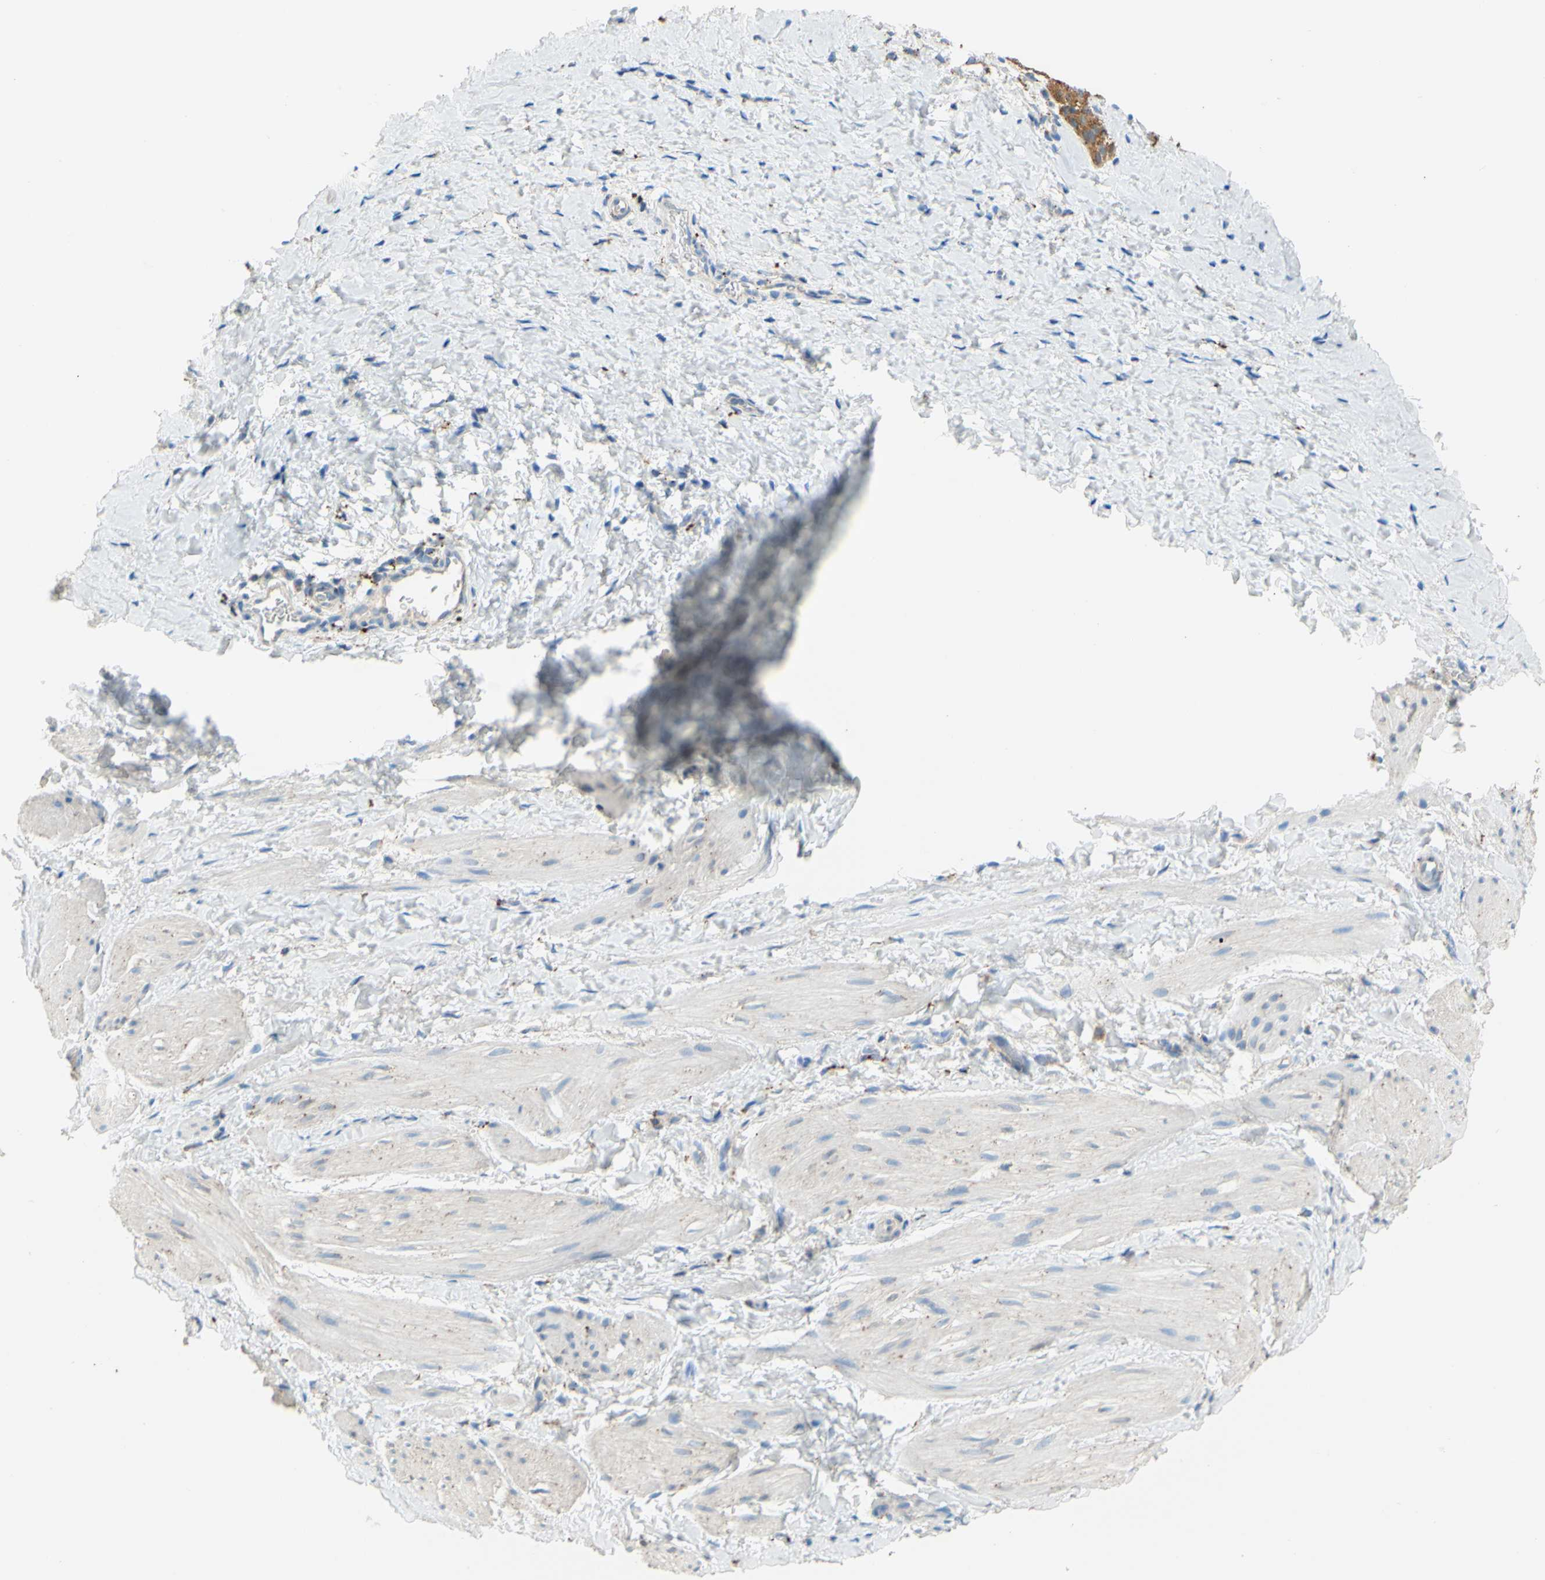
{"staining": {"intensity": "moderate", "quantity": "25%-75%", "location": "cytoplasmic/membranous"}, "tissue": "smooth muscle", "cell_type": "Smooth muscle cells", "image_type": "normal", "snomed": [{"axis": "morphology", "description": "Normal tissue, NOS"}, {"axis": "topography", "description": "Smooth muscle"}], "caption": "IHC (DAB) staining of benign smooth muscle reveals moderate cytoplasmic/membranous protein staining in approximately 25%-75% of smooth muscle cells.", "gene": "CTSD", "patient": {"sex": "male", "age": 16}}